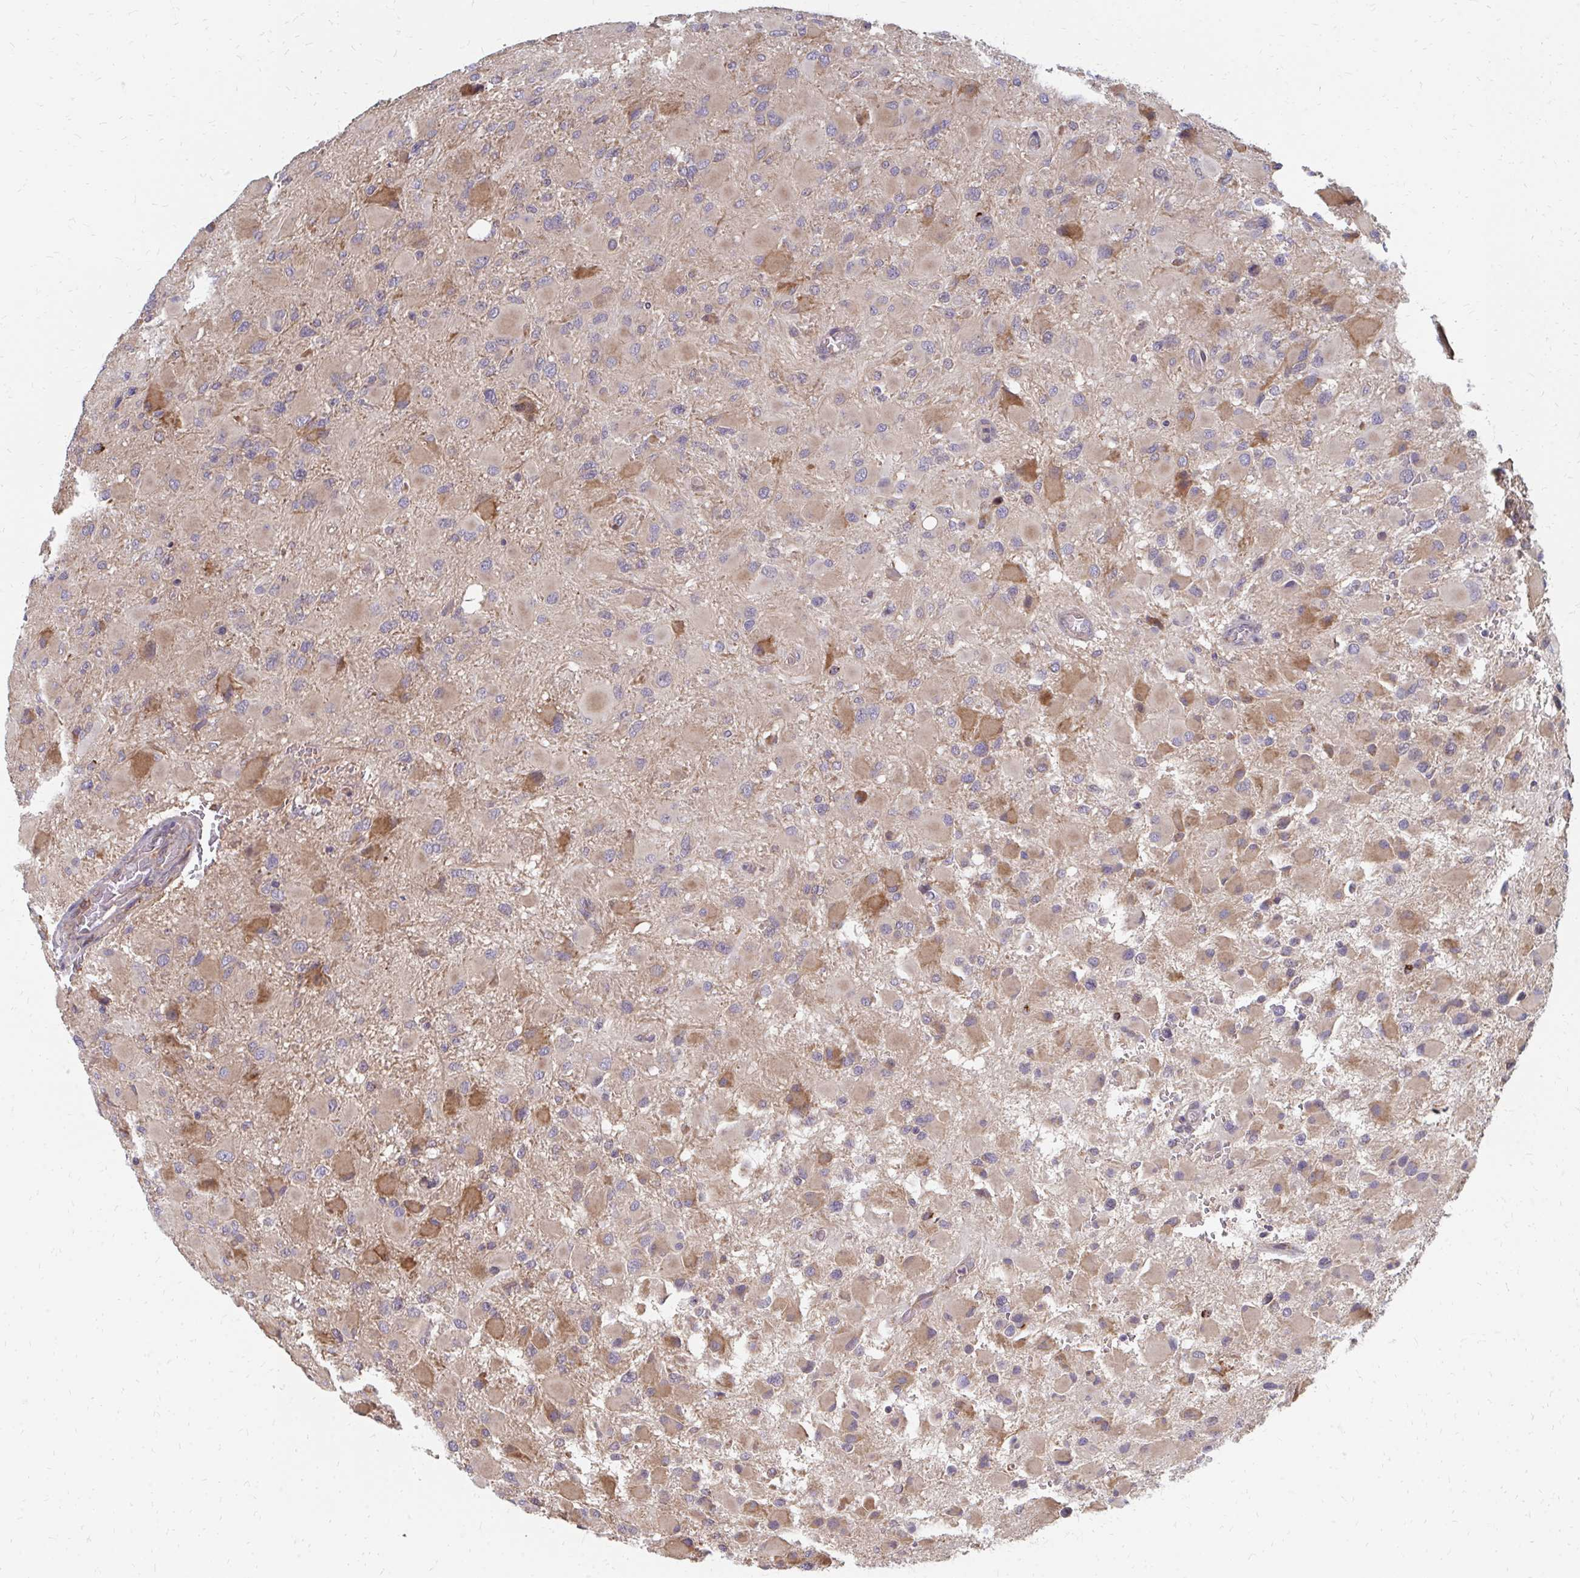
{"staining": {"intensity": "weak", "quantity": "25%-75%", "location": "cytoplasmic/membranous"}, "tissue": "glioma", "cell_type": "Tumor cells", "image_type": "cancer", "snomed": [{"axis": "morphology", "description": "Glioma, malignant, High grade"}, {"axis": "topography", "description": "Cerebral cortex"}], "caption": "A high-resolution micrograph shows immunohistochemistry (IHC) staining of malignant glioma (high-grade), which demonstrates weak cytoplasmic/membranous staining in approximately 25%-75% of tumor cells. The staining was performed using DAB, with brown indicating positive protein expression. Nuclei are stained blue with hematoxylin.", "gene": "PPP1R13L", "patient": {"sex": "female", "age": 36}}